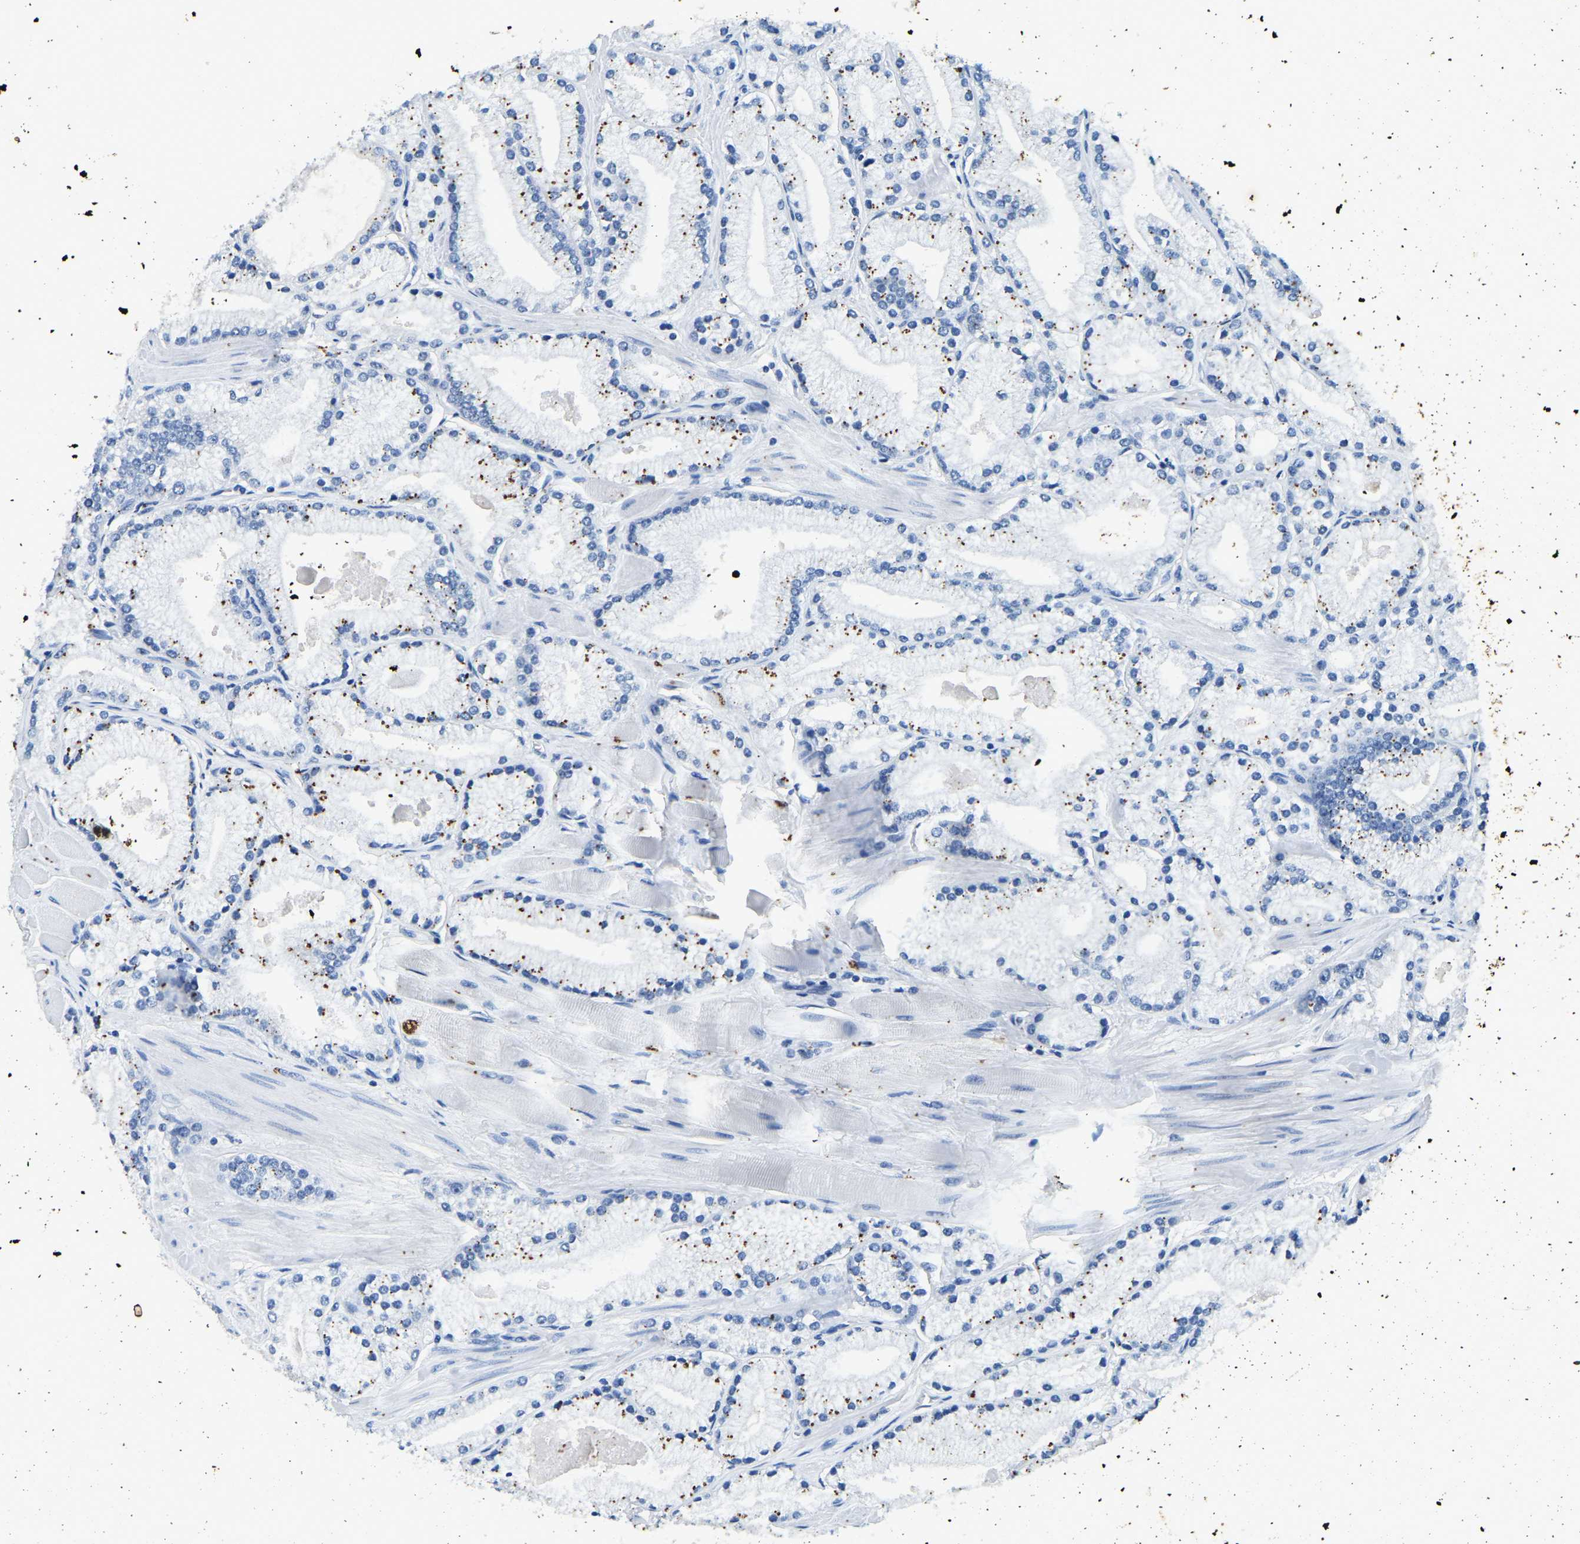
{"staining": {"intensity": "moderate", "quantity": "25%-75%", "location": "cytoplasmic/membranous"}, "tissue": "prostate cancer", "cell_type": "Tumor cells", "image_type": "cancer", "snomed": [{"axis": "morphology", "description": "Adenocarcinoma, High grade"}, {"axis": "topography", "description": "Prostate"}], "caption": "The immunohistochemical stain shows moderate cytoplasmic/membranous staining in tumor cells of prostate cancer tissue.", "gene": "UBN2", "patient": {"sex": "male", "age": 50}}